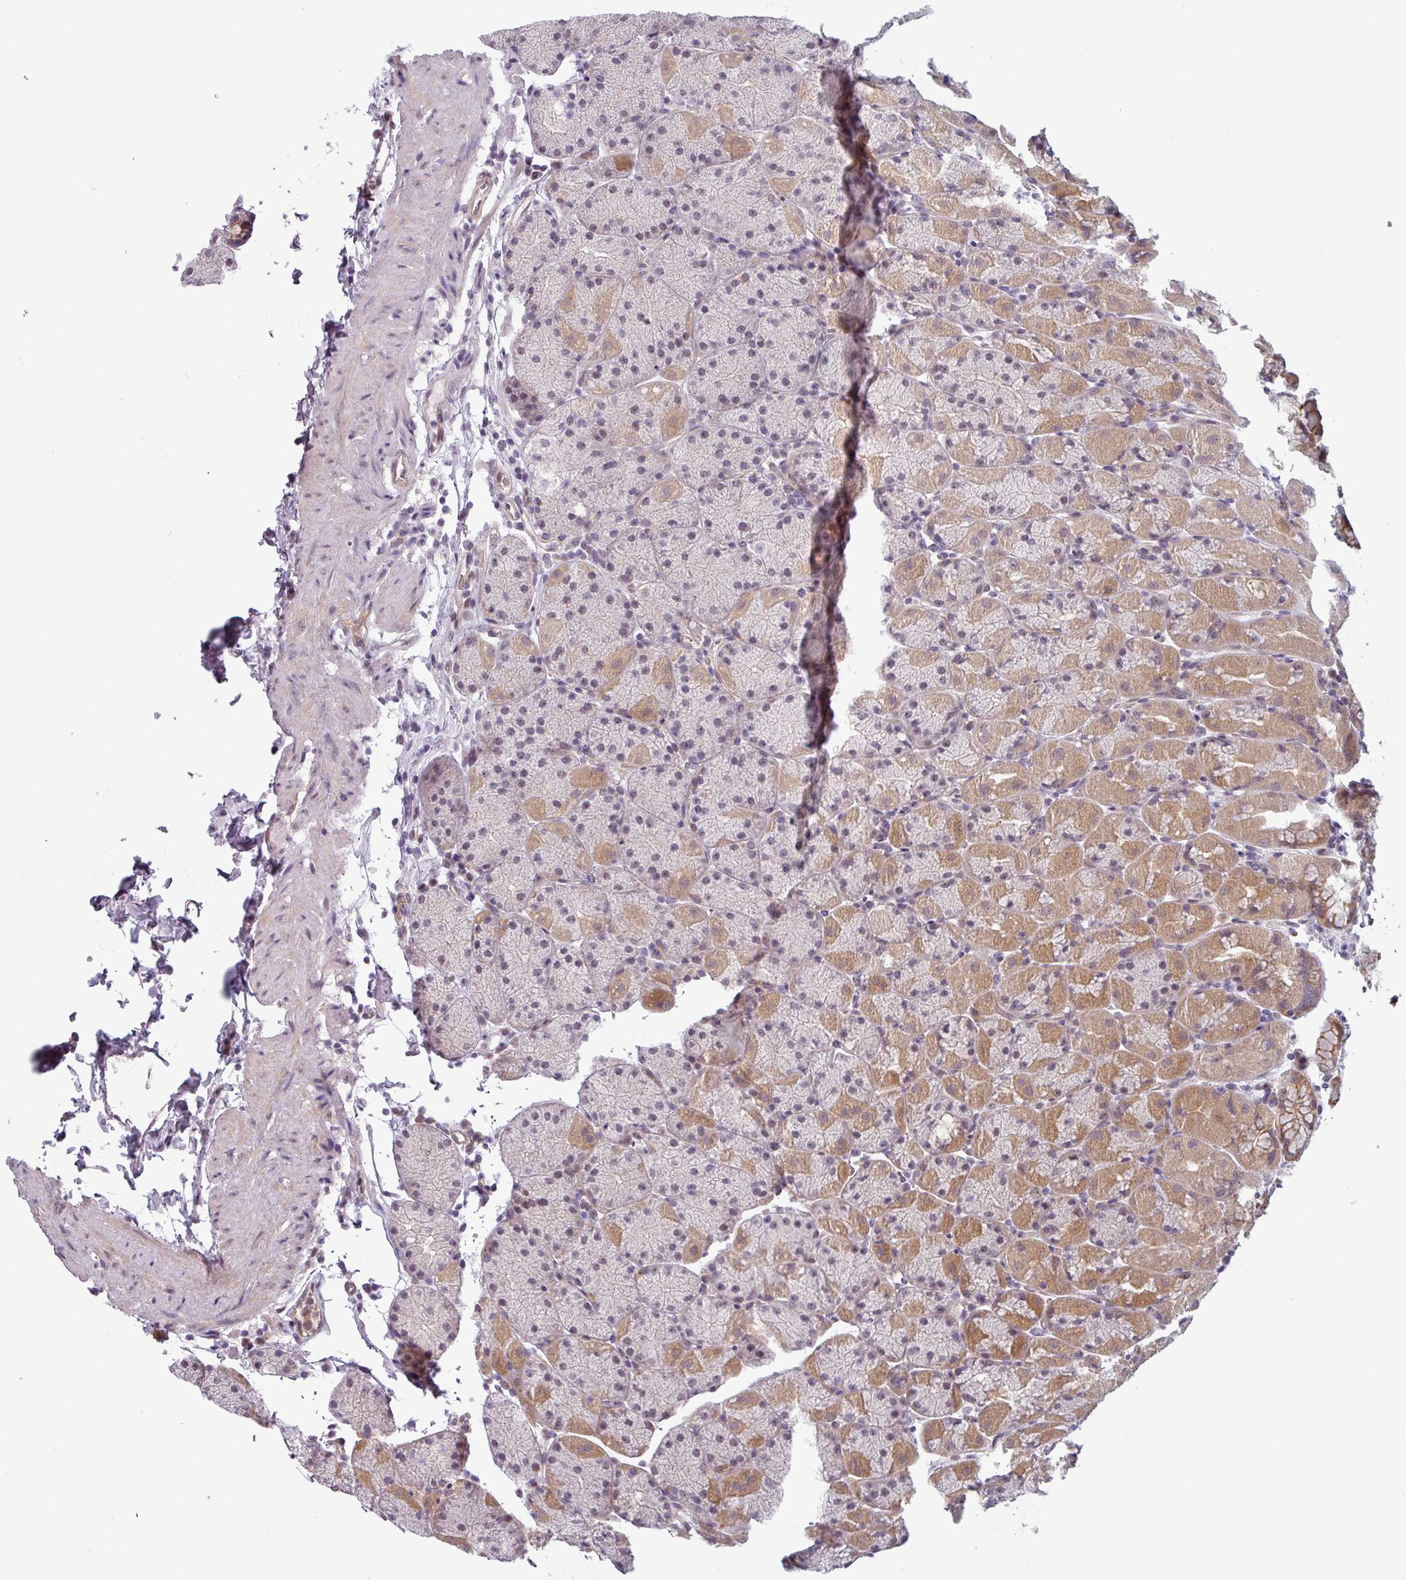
{"staining": {"intensity": "moderate", "quantity": "25%-75%", "location": "cytoplasmic/membranous"}, "tissue": "stomach", "cell_type": "Glandular cells", "image_type": "normal", "snomed": [{"axis": "morphology", "description": "Normal tissue, NOS"}, {"axis": "topography", "description": "Stomach, upper"}, {"axis": "topography", "description": "Stomach, lower"}], "caption": "Approximately 25%-75% of glandular cells in normal stomach show moderate cytoplasmic/membranous protein positivity as visualized by brown immunohistochemical staining.", "gene": "PRAMEF12", "patient": {"sex": "male", "age": 67}}